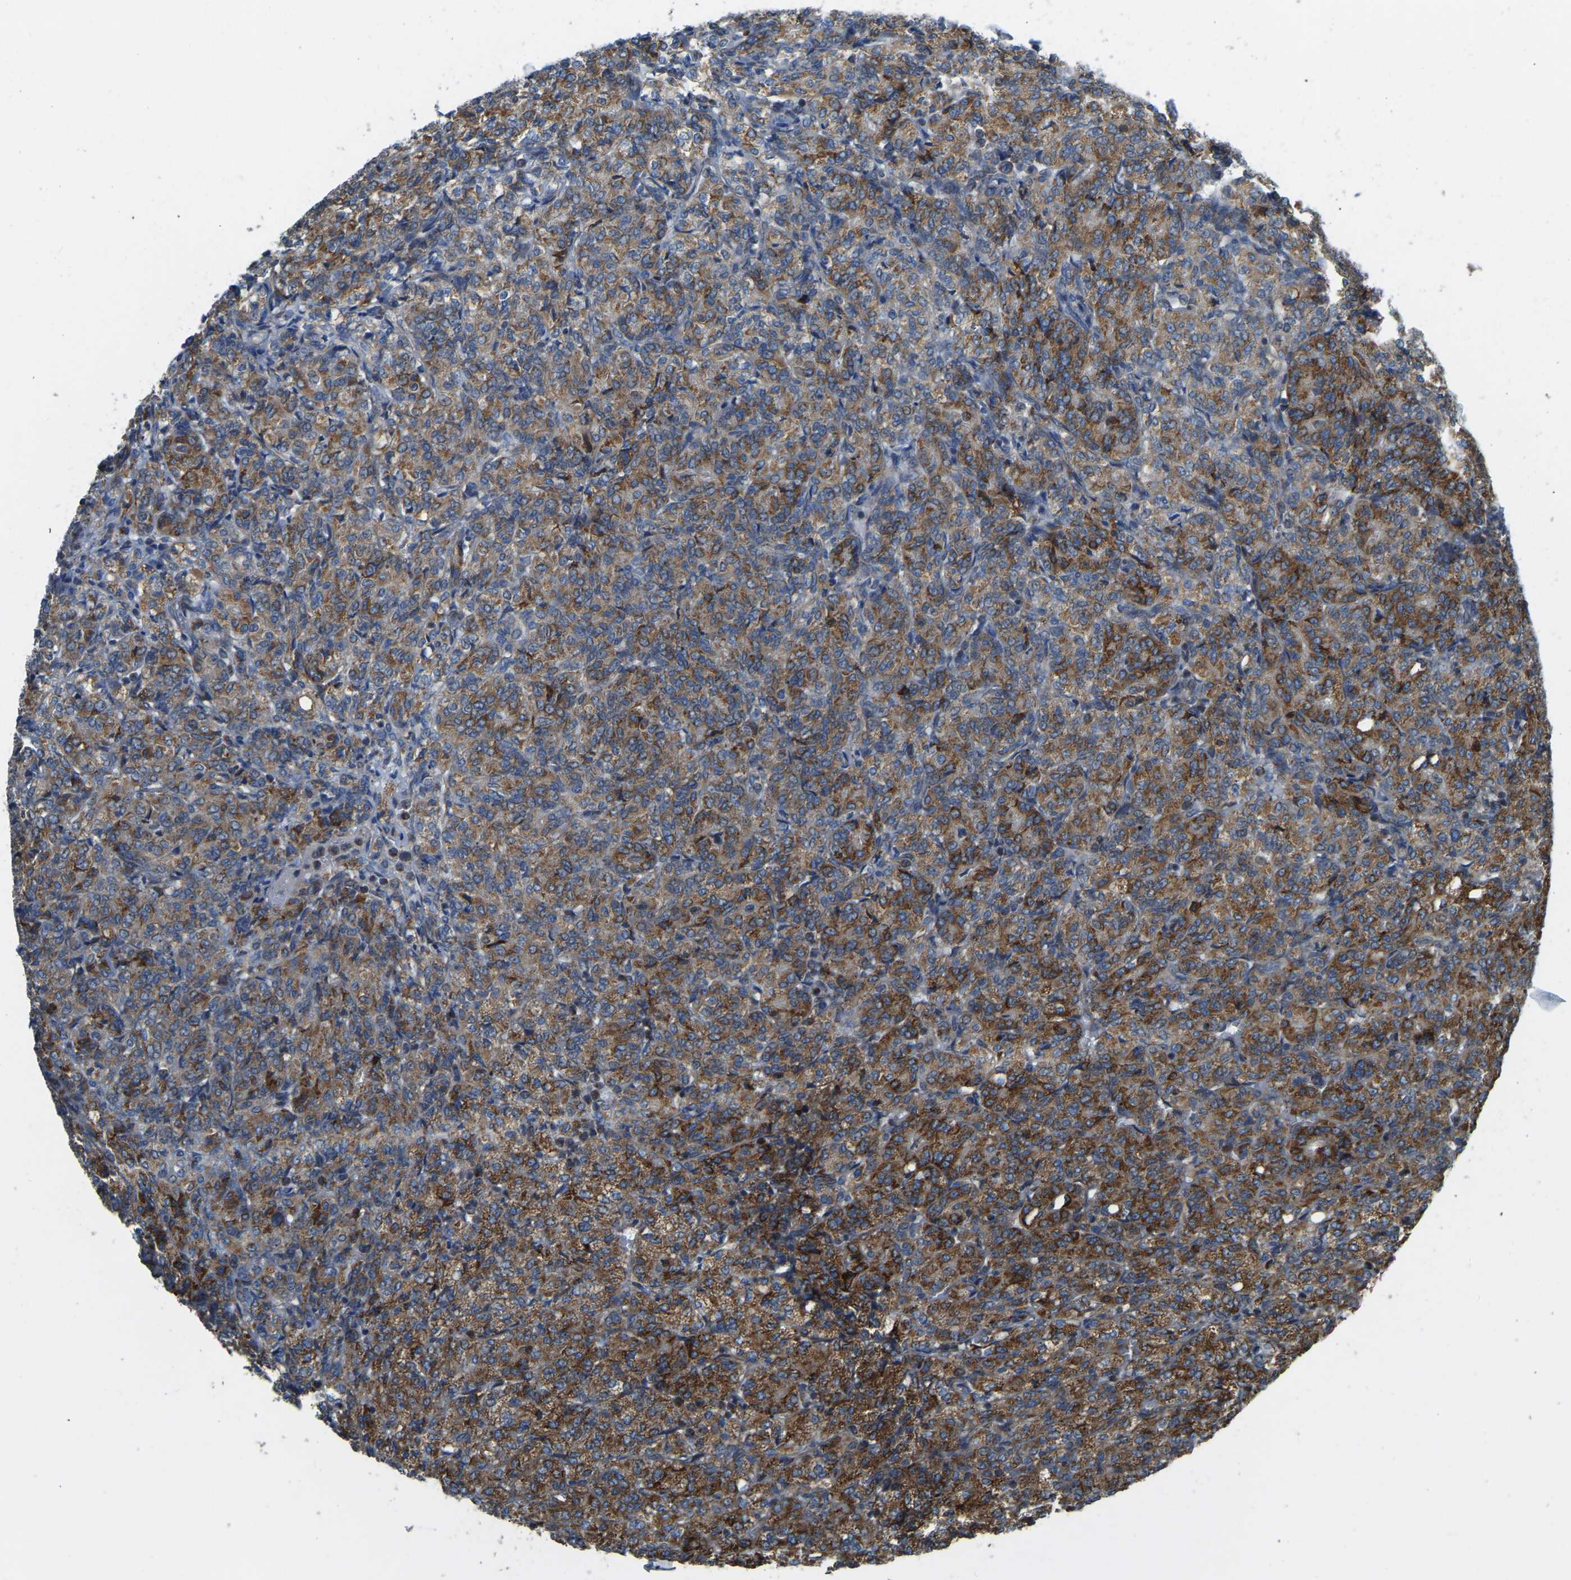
{"staining": {"intensity": "strong", "quantity": ">75%", "location": "cytoplasmic/membranous"}, "tissue": "renal cancer", "cell_type": "Tumor cells", "image_type": "cancer", "snomed": [{"axis": "morphology", "description": "Adenocarcinoma, NOS"}, {"axis": "topography", "description": "Kidney"}], "caption": "About >75% of tumor cells in renal cancer display strong cytoplasmic/membranous protein positivity as visualized by brown immunohistochemical staining.", "gene": "PSMD7", "patient": {"sex": "male", "age": 77}}